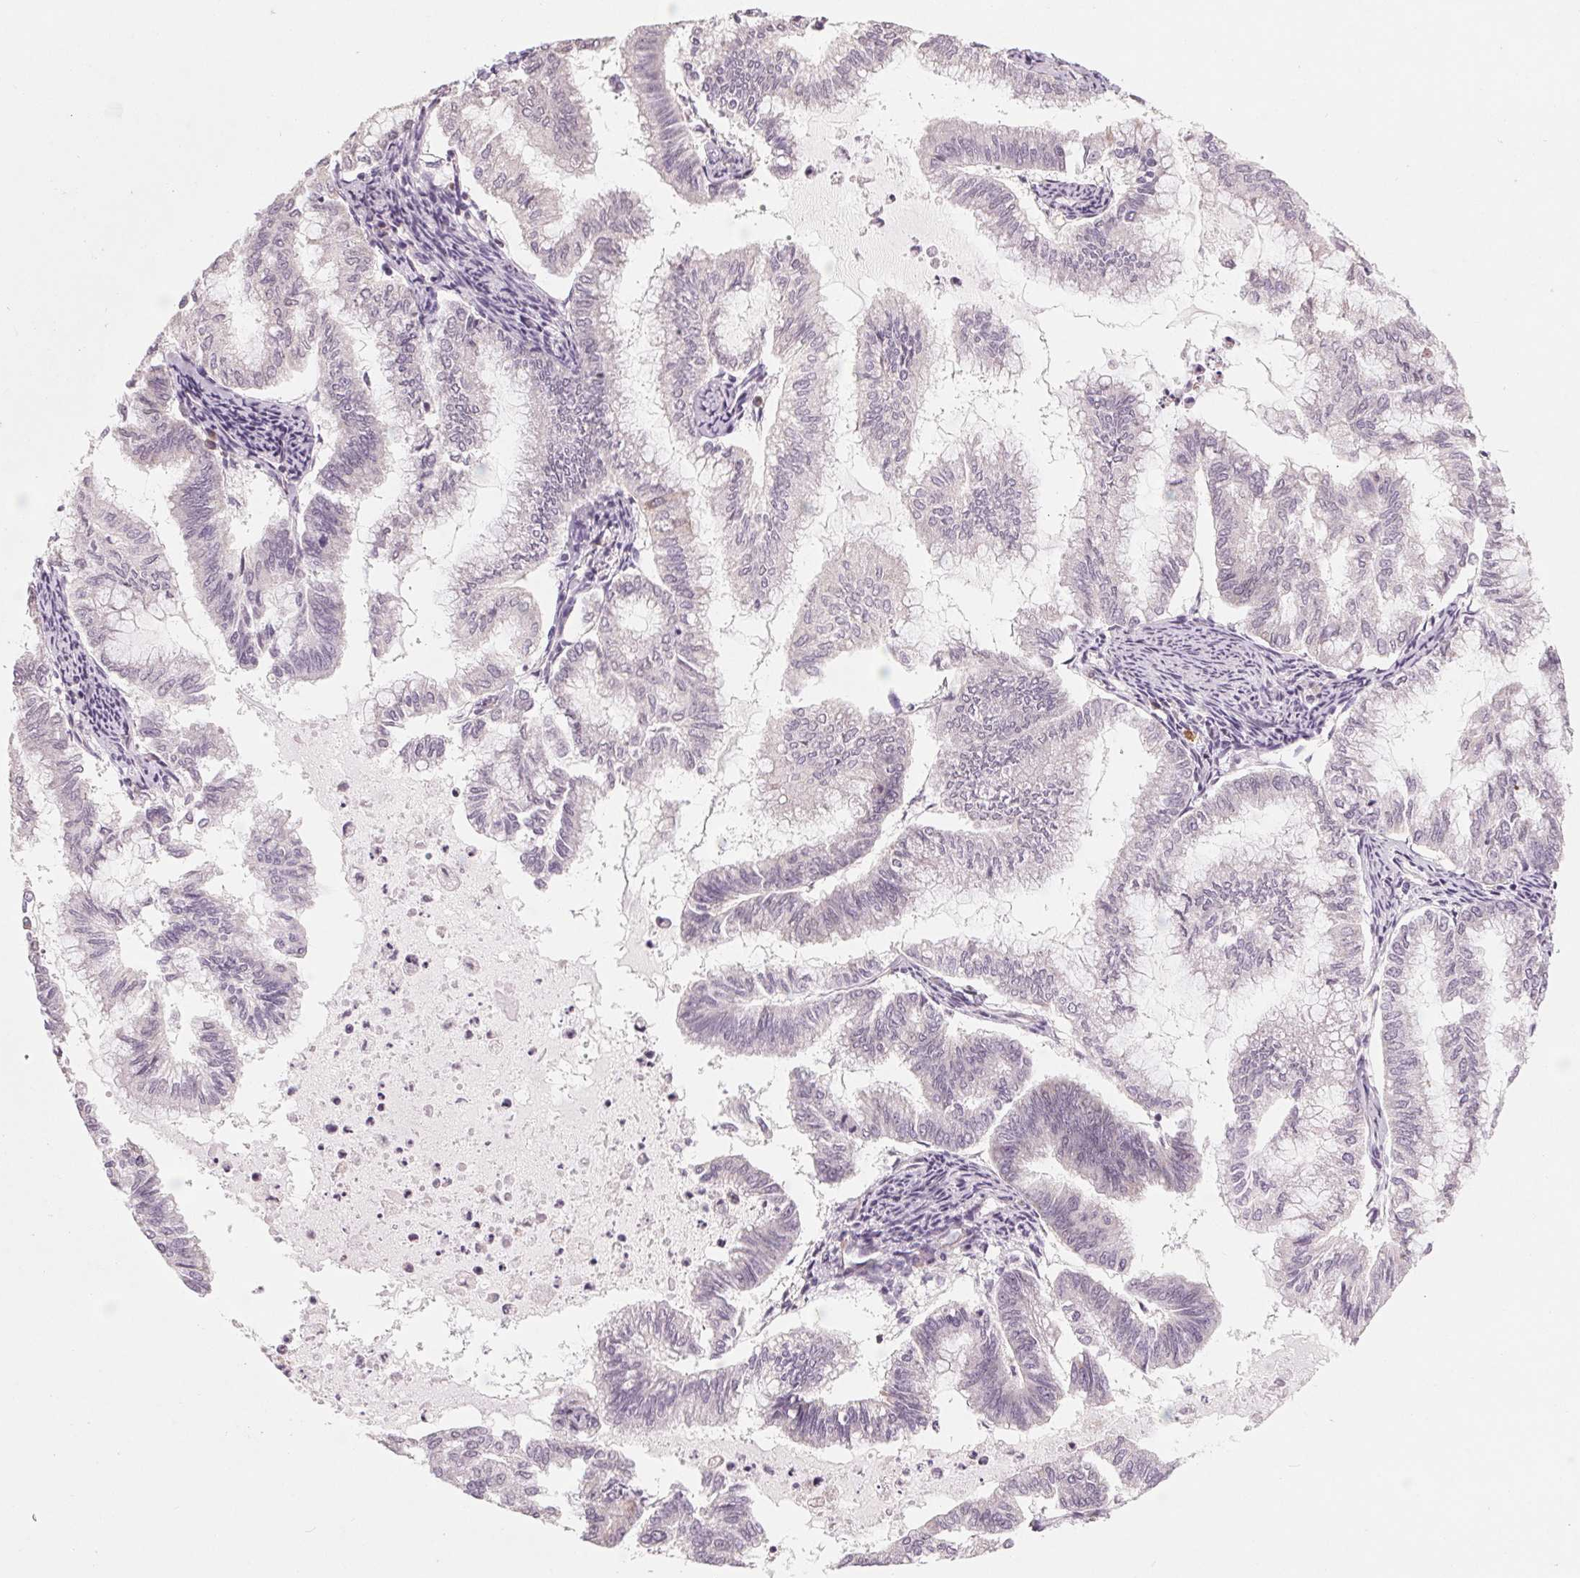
{"staining": {"intensity": "negative", "quantity": "none", "location": "none"}, "tissue": "endometrial cancer", "cell_type": "Tumor cells", "image_type": "cancer", "snomed": [{"axis": "morphology", "description": "Adenocarcinoma, NOS"}, {"axis": "topography", "description": "Endometrium"}], "caption": "Immunohistochemistry (IHC) micrograph of endometrial adenocarcinoma stained for a protein (brown), which reveals no positivity in tumor cells.", "gene": "GIGYF2", "patient": {"sex": "female", "age": 79}}